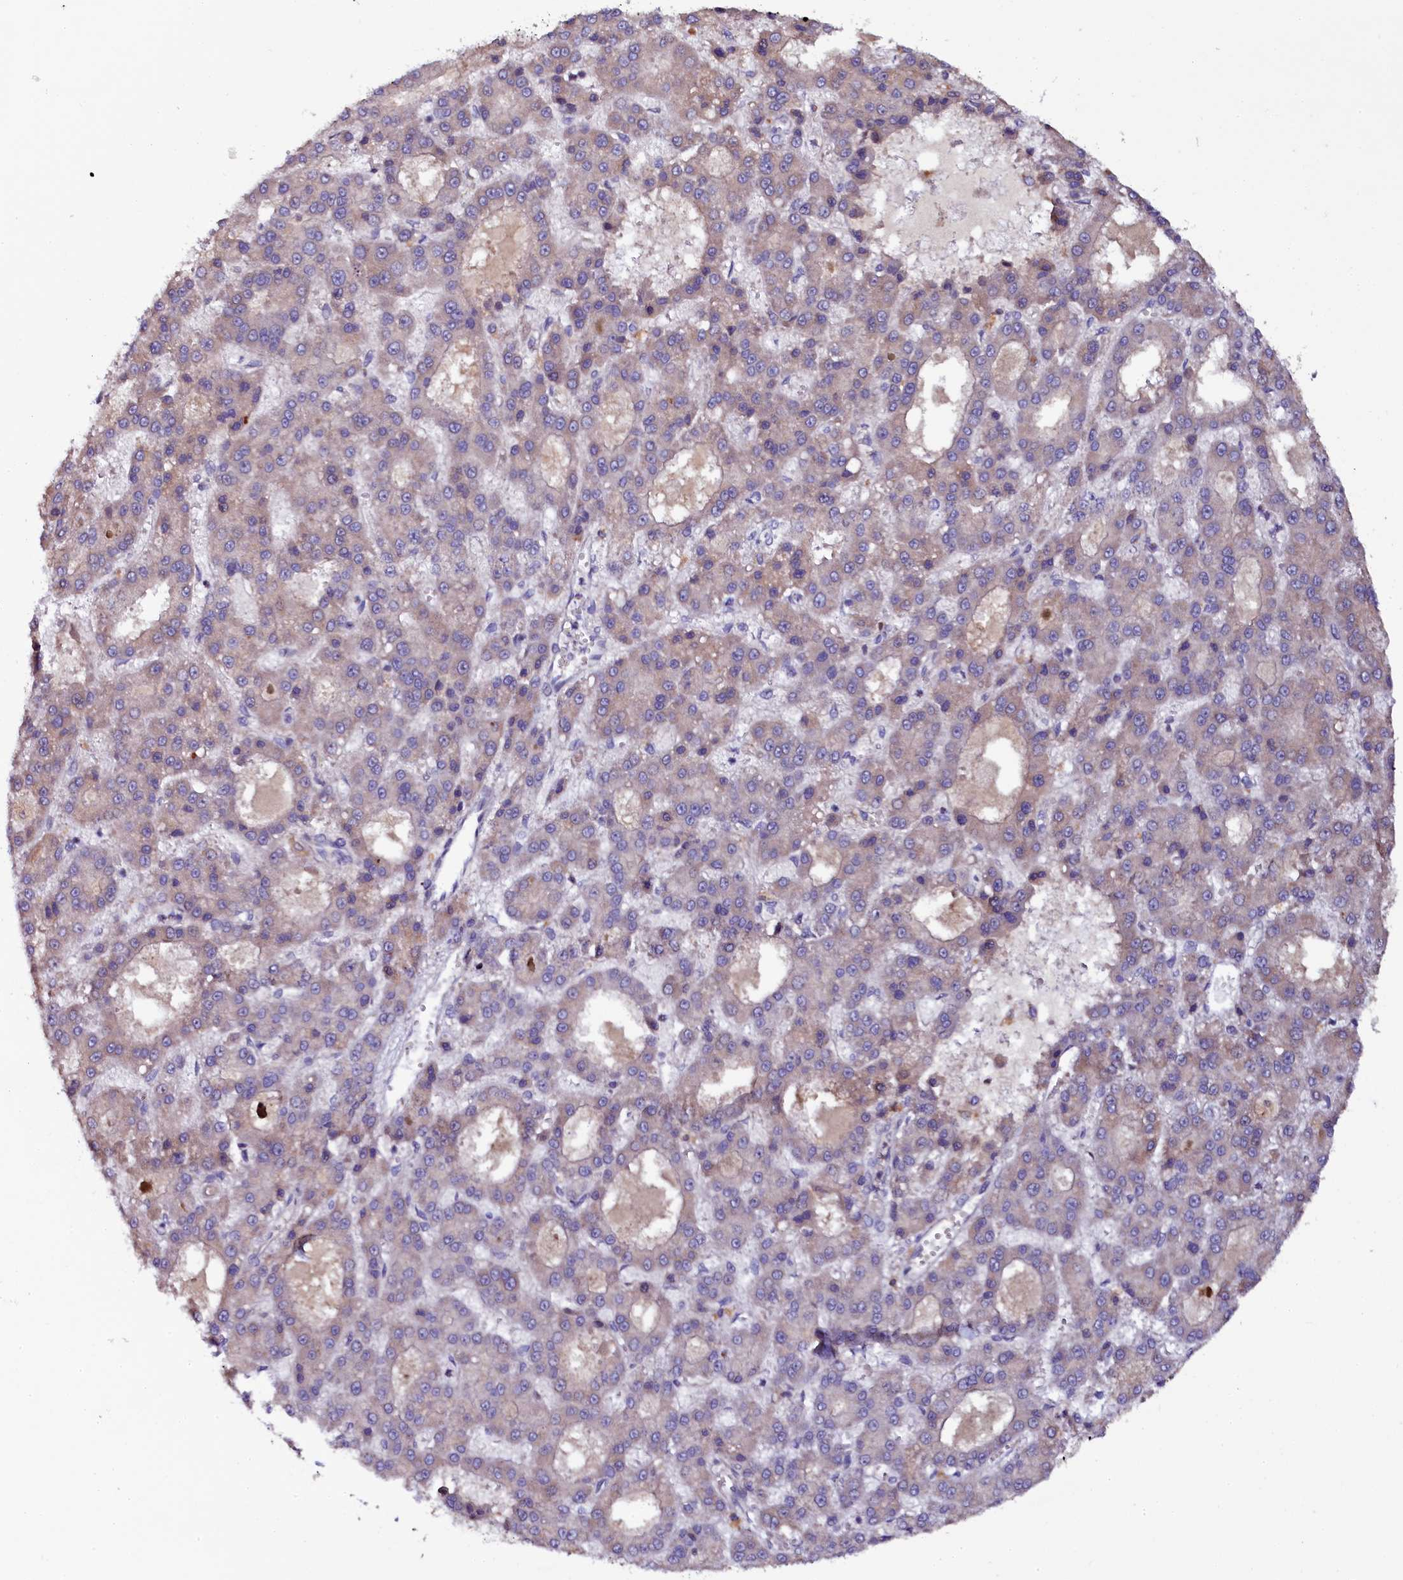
{"staining": {"intensity": "weak", "quantity": "<25%", "location": "cytoplasmic/membranous"}, "tissue": "liver cancer", "cell_type": "Tumor cells", "image_type": "cancer", "snomed": [{"axis": "morphology", "description": "Carcinoma, Hepatocellular, NOS"}, {"axis": "topography", "description": "Liver"}], "caption": "An IHC micrograph of liver hepatocellular carcinoma is shown. There is no staining in tumor cells of liver hepatocellular carcinoma.", "gene": "NAA80", "patient": {"sex": "male", "age": 70}}